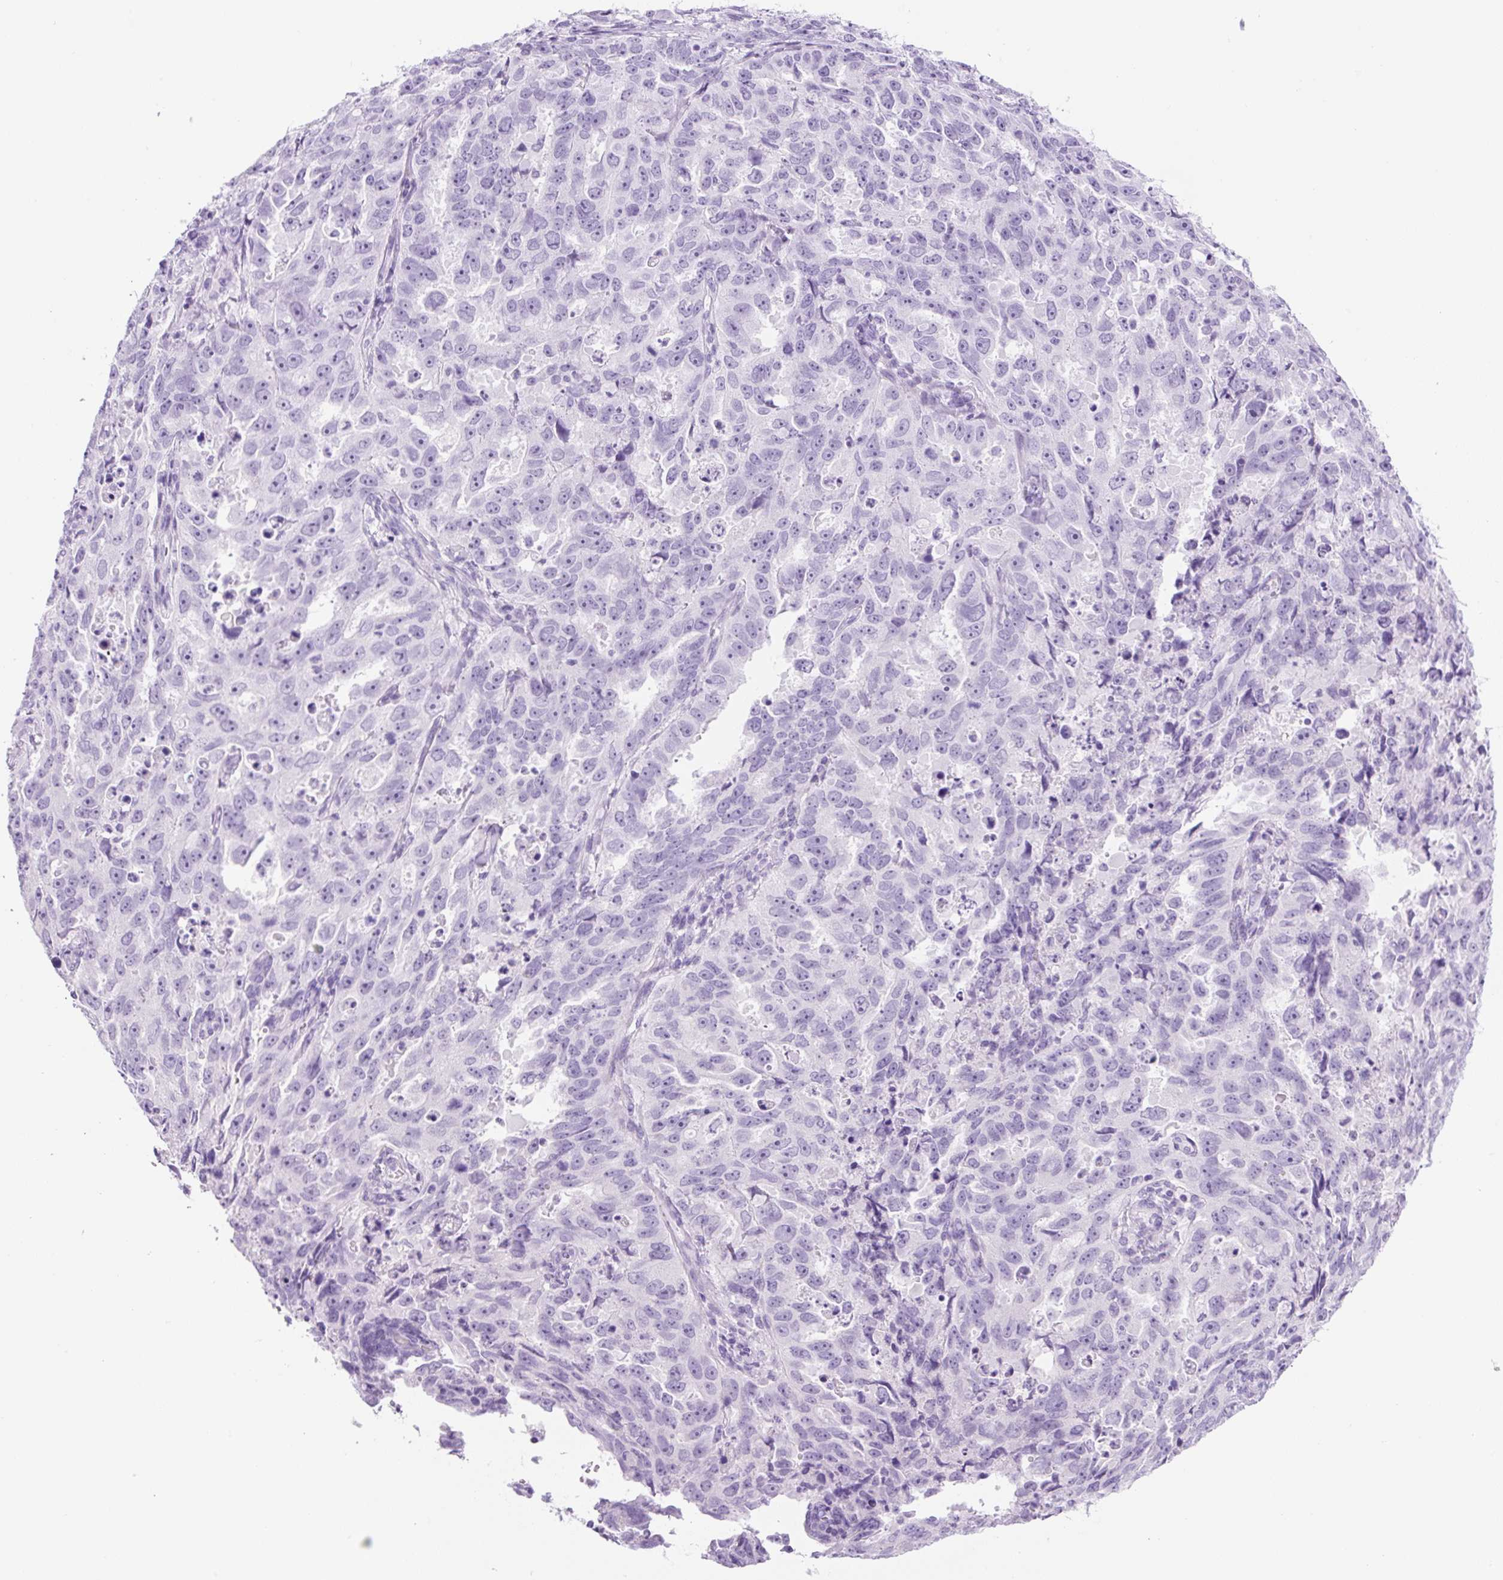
{"staining": {"intensity": "negative", "quantity": "none", "location": "none"}, "tissue": "endometrial cancer", "cell_type": "Tumor cells", "image_type": "cancer", "snomed": [{"axis": "morphology", "description": "Adenocarcinoma, NOS"}, {"axis": "topography", "description": "Endometrium"}], "caption": "Tumor cells show no significant protein expression in endometrial cancer.", "gene": "UBL3", "patient": {"sex": "female", "age": 65}}